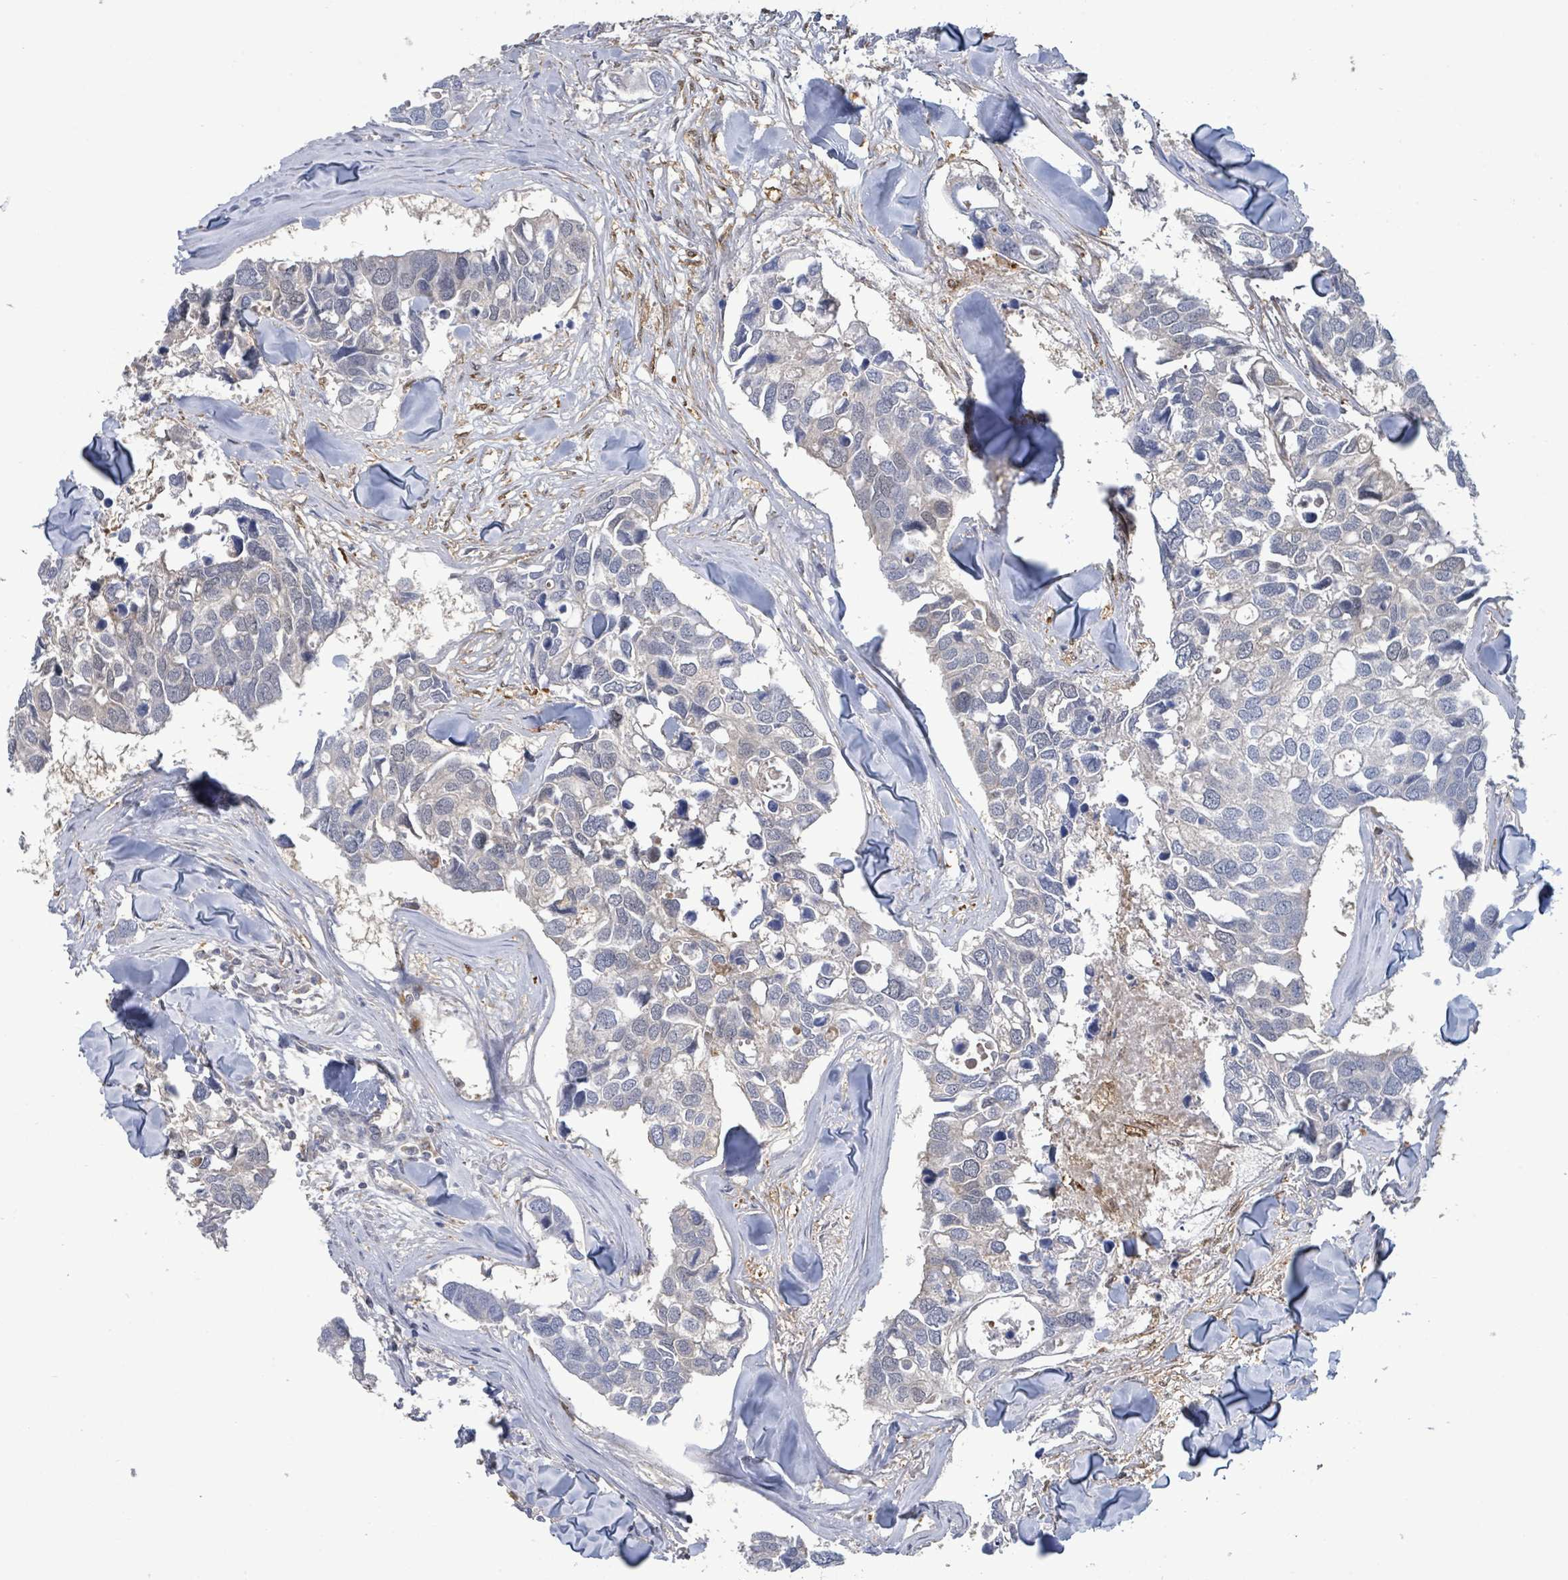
{"staining": {"intensity": "negative", "quantity": "none", "location": "none"}, "tissue": "breast cancer", "cell_type": "Tumor cells", "image_type": "cancer", "snomed": [{"axis": "morphology", "description": "Duct carcinoma"}, {"axis": "topography", "description": "Breast"}], "caption": "The IHC histopathology image has no significant positivity in tumor cells of breast cancer tissue.", "gene": "PGAM1", "patient": {"sex": "female", "age": 83}}